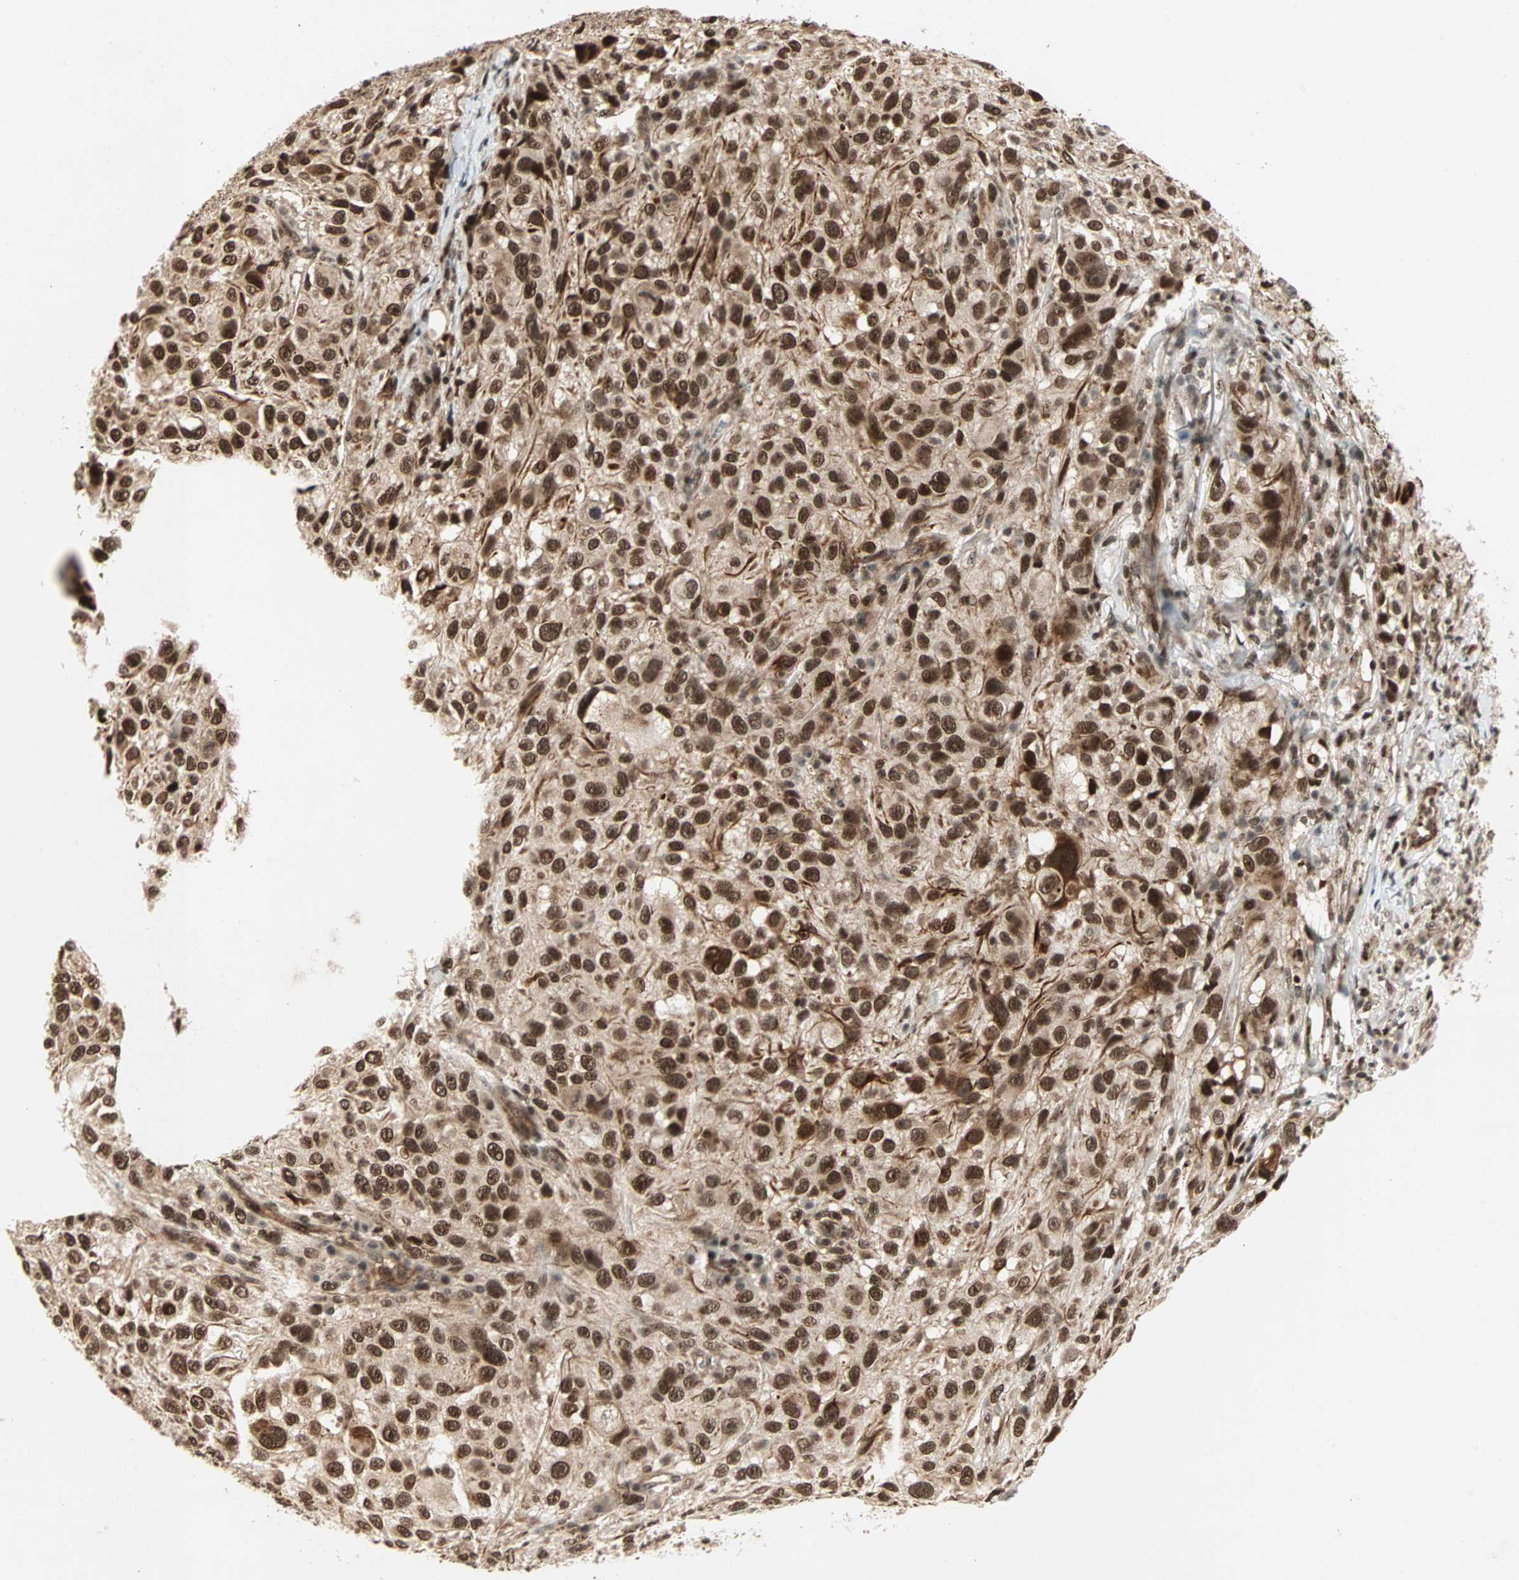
{"staining": {"intensity": "strong", "quantity": ">75%", "location": "cytoplasmic/membranous,nuclear"}, "tissue": "melanoma", "cell_type": "Tumor cells", "image_type": "cancer", "snomed": [{"axis": "morphology", "description": "Necrosis, NOS"}, {"axis": "morphology", "description": "Malignant melanoma, NOS"}, {"axis": "topography", "description": "Skin"}], "caption": "Melanoma stained for a protein (brown) exhibits strong cytoplasmic/membranous and nuclear positive expression in about >75% of tumor cells.", "gene": "ZBED9", "patient": {"sex": "female", "age": 87}}